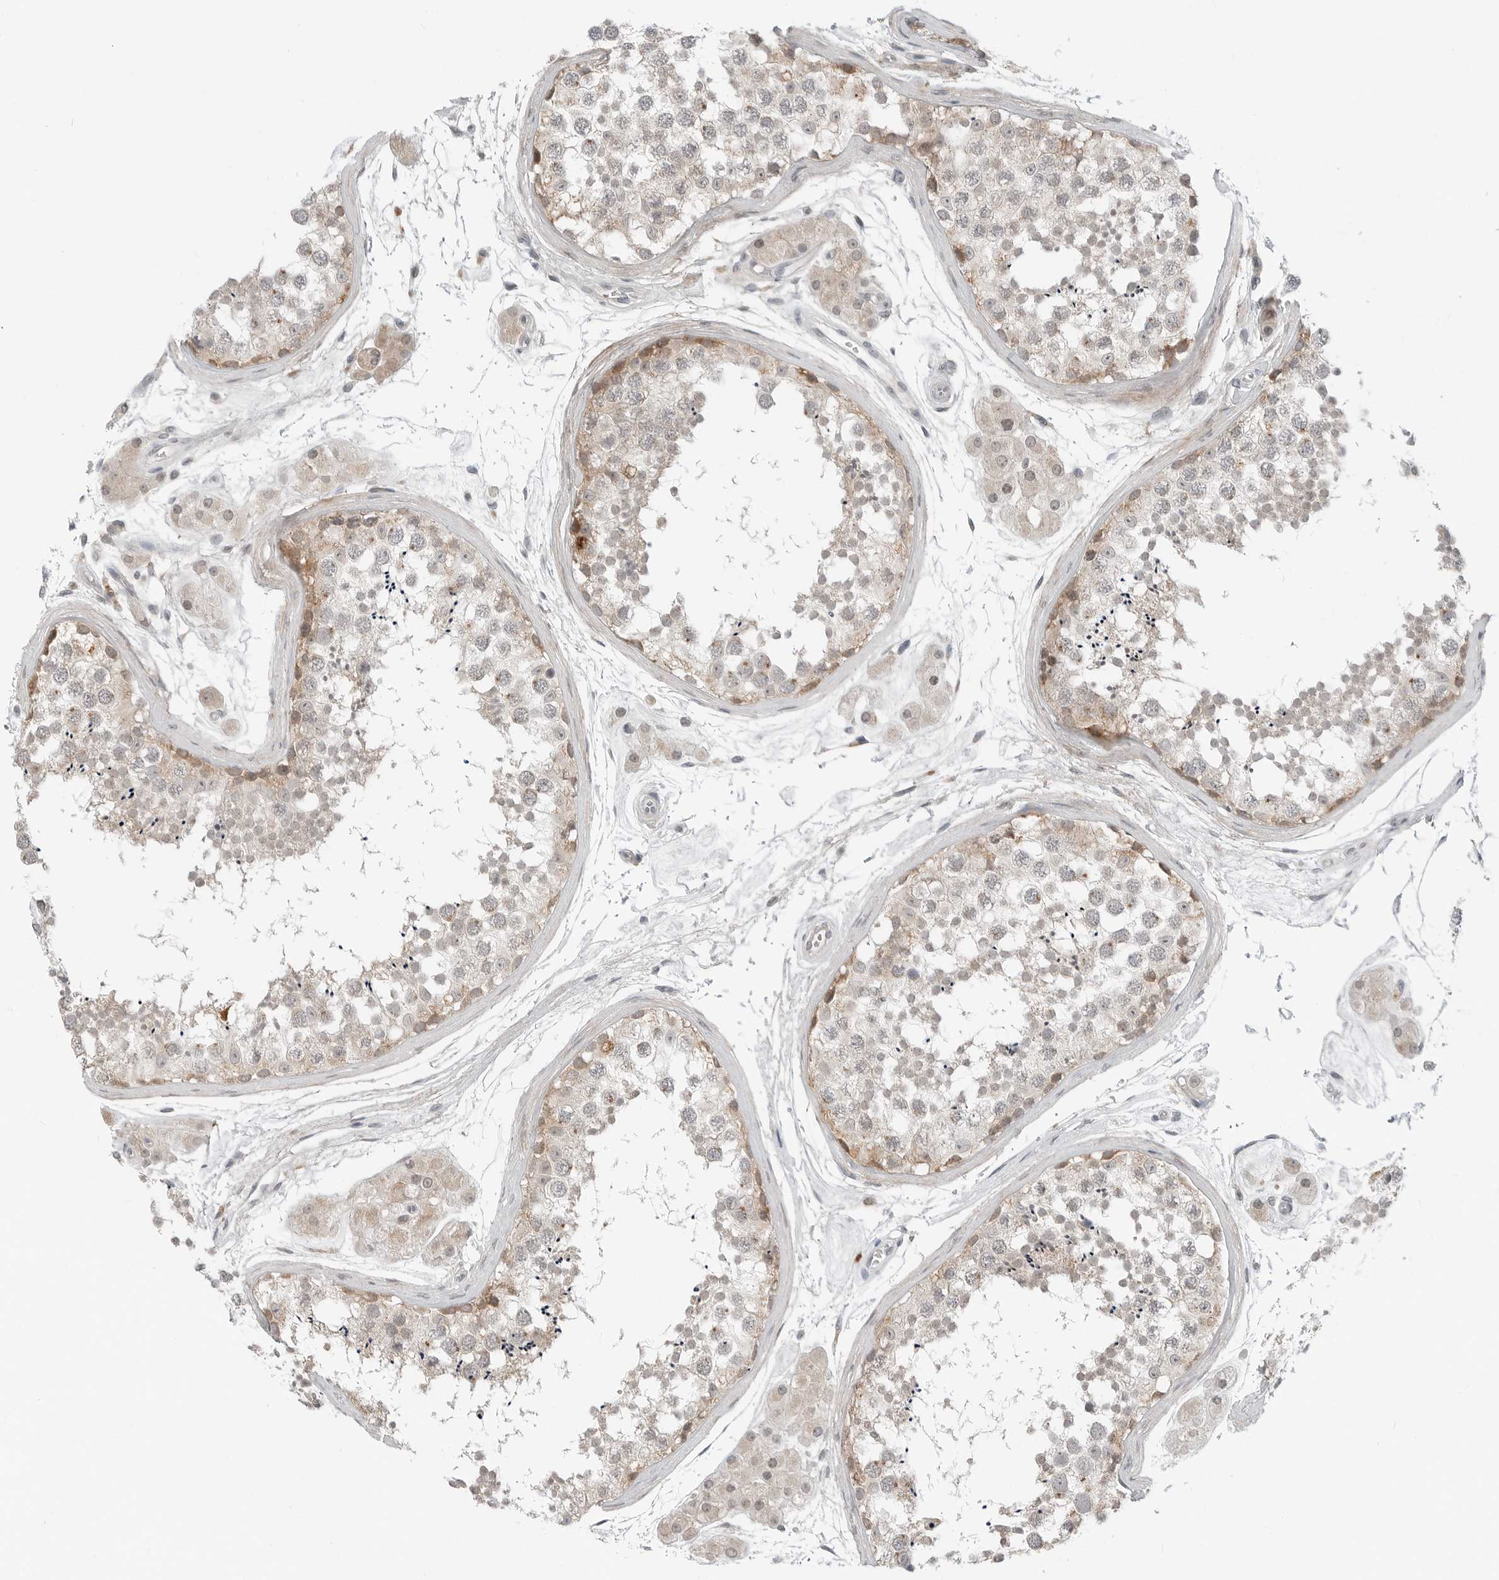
{"staining": {"intensity": "moderate", "quantity": "<25%", "location": "cytoplasmic/membranous"}, "tissue": "testis", "cell_type": "Cells in seminiferous ducts", "image_type": "normal", "snomed": [{"axis": "morphology", "description": "Normal tissue, NOS"}, {"axis": "topography", "description": "Testis"}], "caption": "Benign testis reveals moderate cytoplasmic/membranous staining in approximately <25% of cells in seminiferous ducts, visualized by immunohistochemistry.", "gene": "FCRLB", "patient": {"sex": "male", "age": 56}}